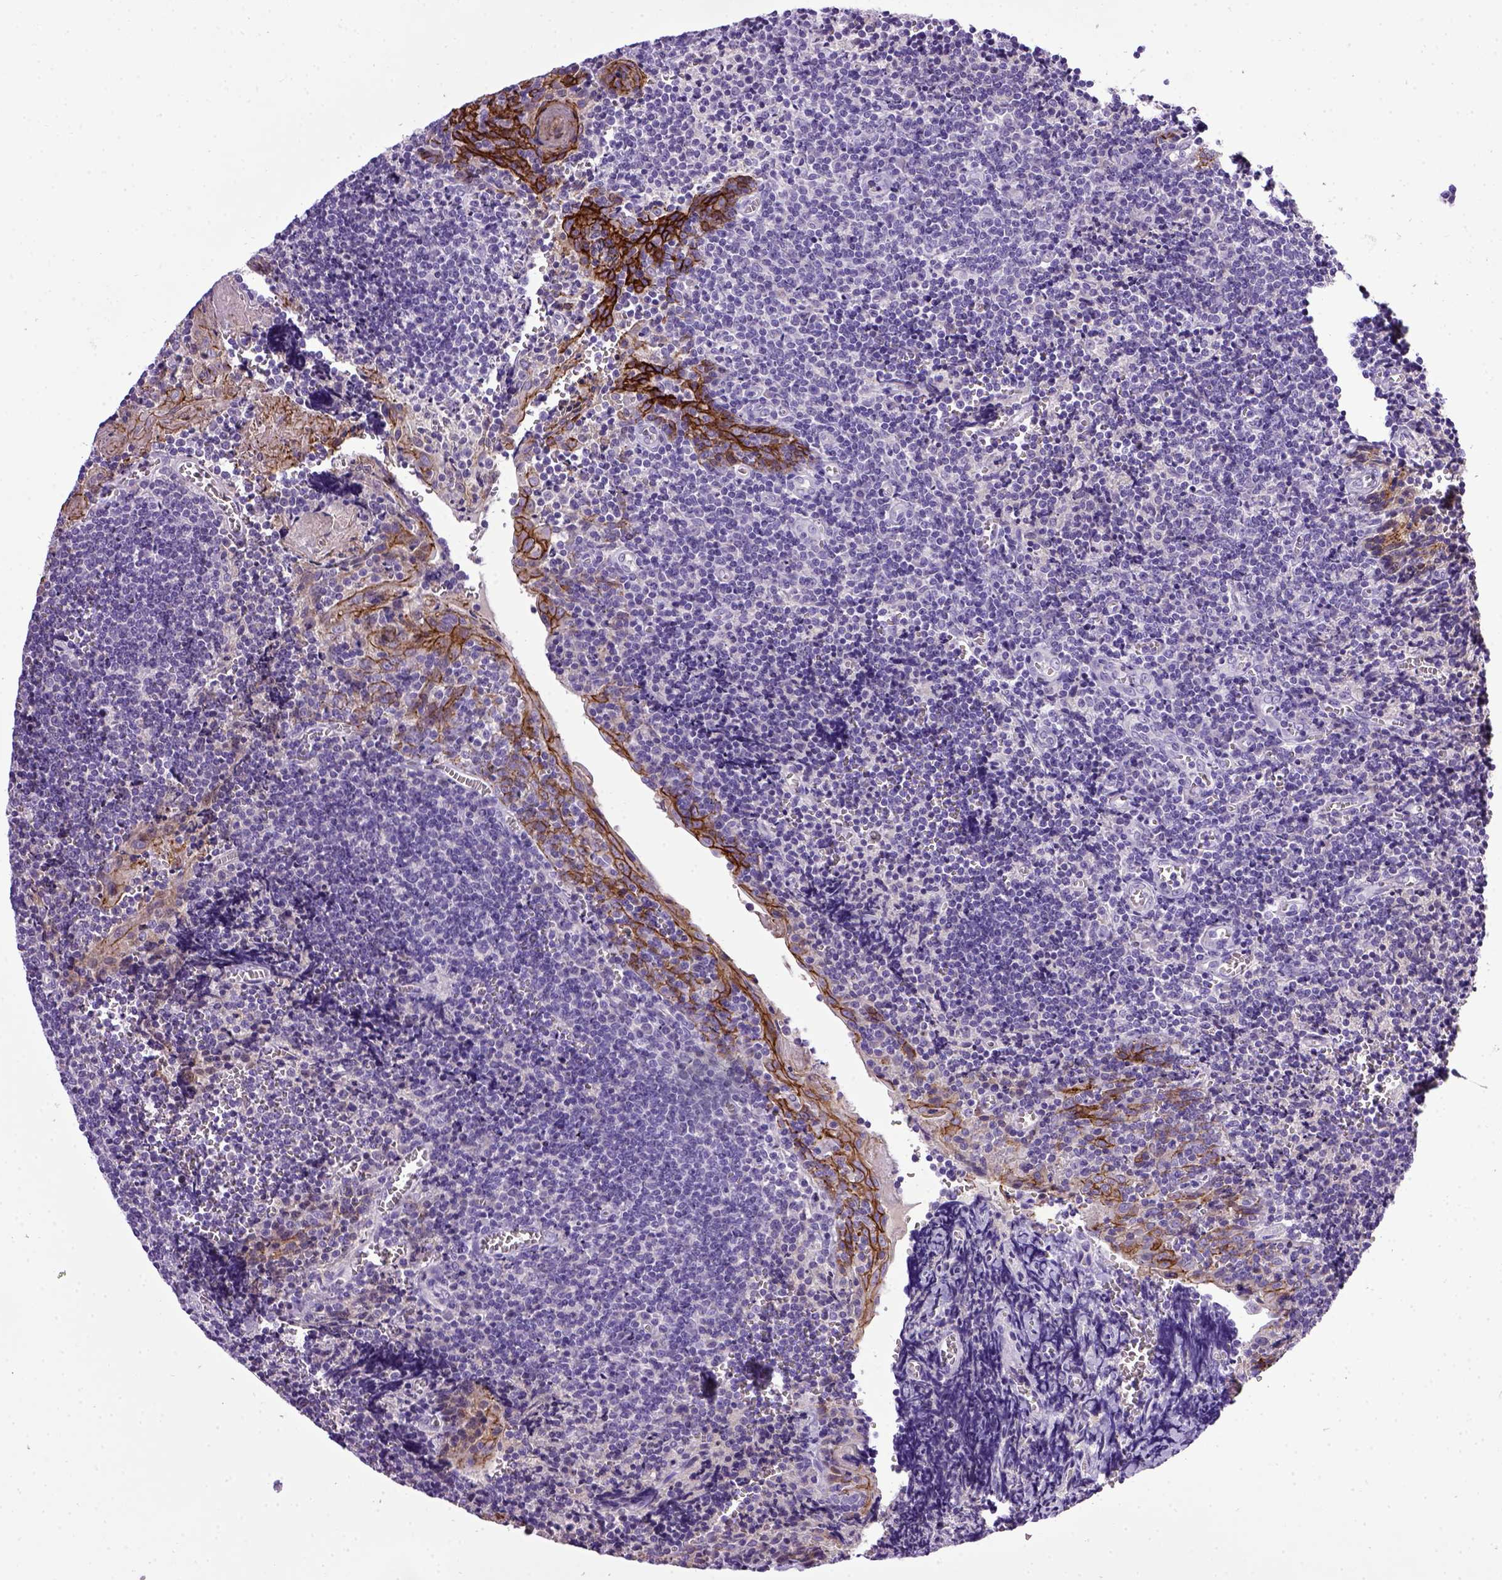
{"staining": {"intensity": "negative", "quantity": "none", "location": "none"}, "tissue": "tonsil", "cell_type": "Germinal center cells", "image_type": "normal", "snomed": [{"axis": "morphology", "description": "Normal tissue, NOS"}, {"axis": "morphology", "description": "Inflammation, NOS"}, {"axis": "topography", "description": "Tonsil"}], "caption": "DAB (3,3'-diaminobenzidine) immunohistochemical staining of benign human tonsil exhibits no significant staining in germinal center cells.", "gene": "CDH1", "patient": {"sex": "female", "age": 31}}